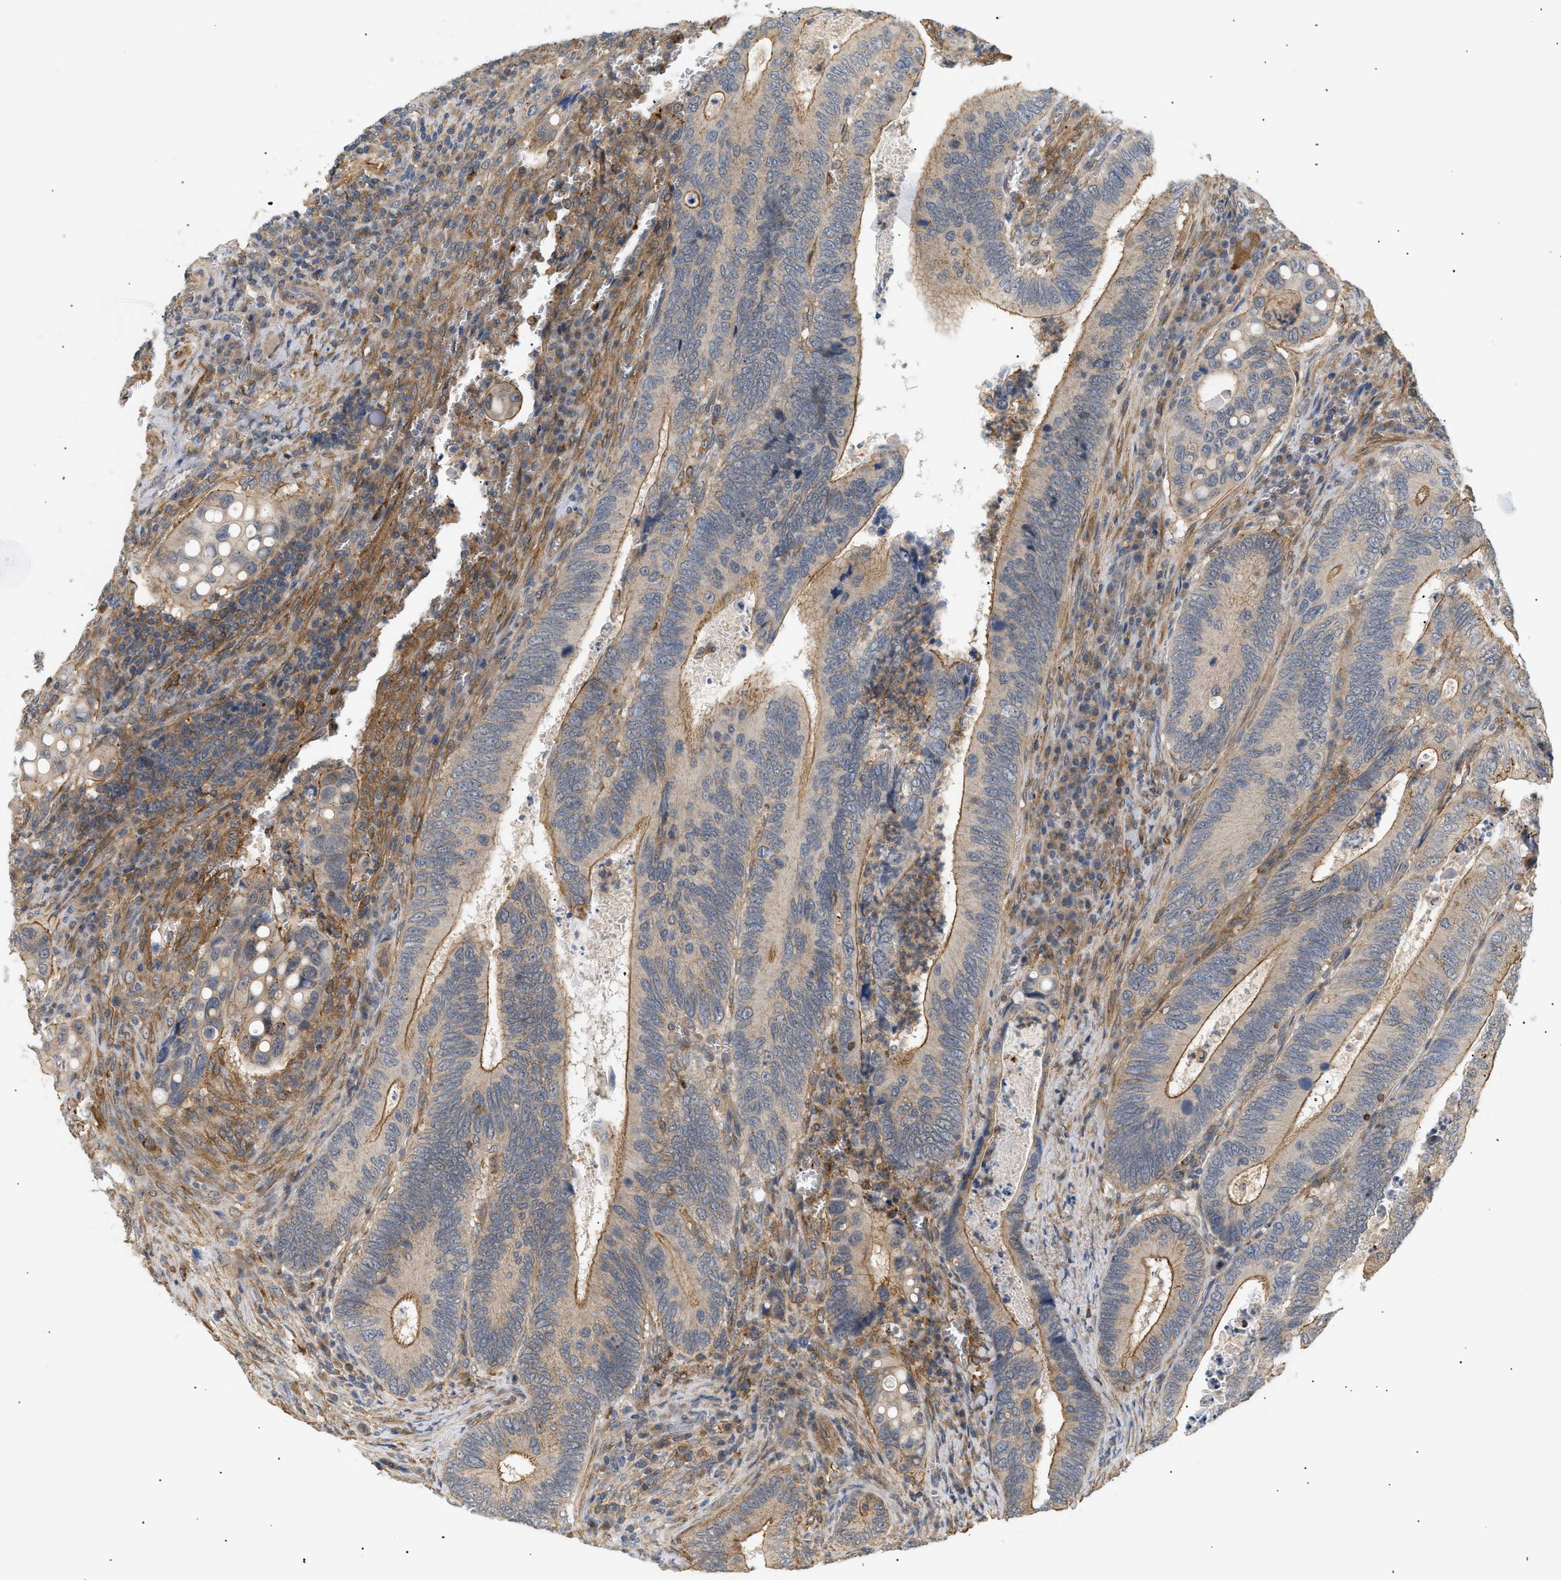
{"staining": {"intensity": "moderate", "quantity": "25%-75%", "location": "cytoplasmic/membranous"}, "tissue": "colorectal cancer", "cell_type": "Tumor cells", "image_type": "cancer", "snomed": [{"axis": "morphology", "description": "Inflammation, NOS"}, {"axis": "morphology", "description": "Adenocarcinoma, NOS"}, {"axis": "topography", "description": "Colon"}], "caption": "This histopathology image shows colorectal adenocarcinoma stained with IHC to label a protein in brown. The cytoplasmic/membranous of tumor cells show moderate positivity for the protein. Nuclei are counter-stained blue.", "gene": "CORO2B", "patient": {"sex": "male", "age": 72}}